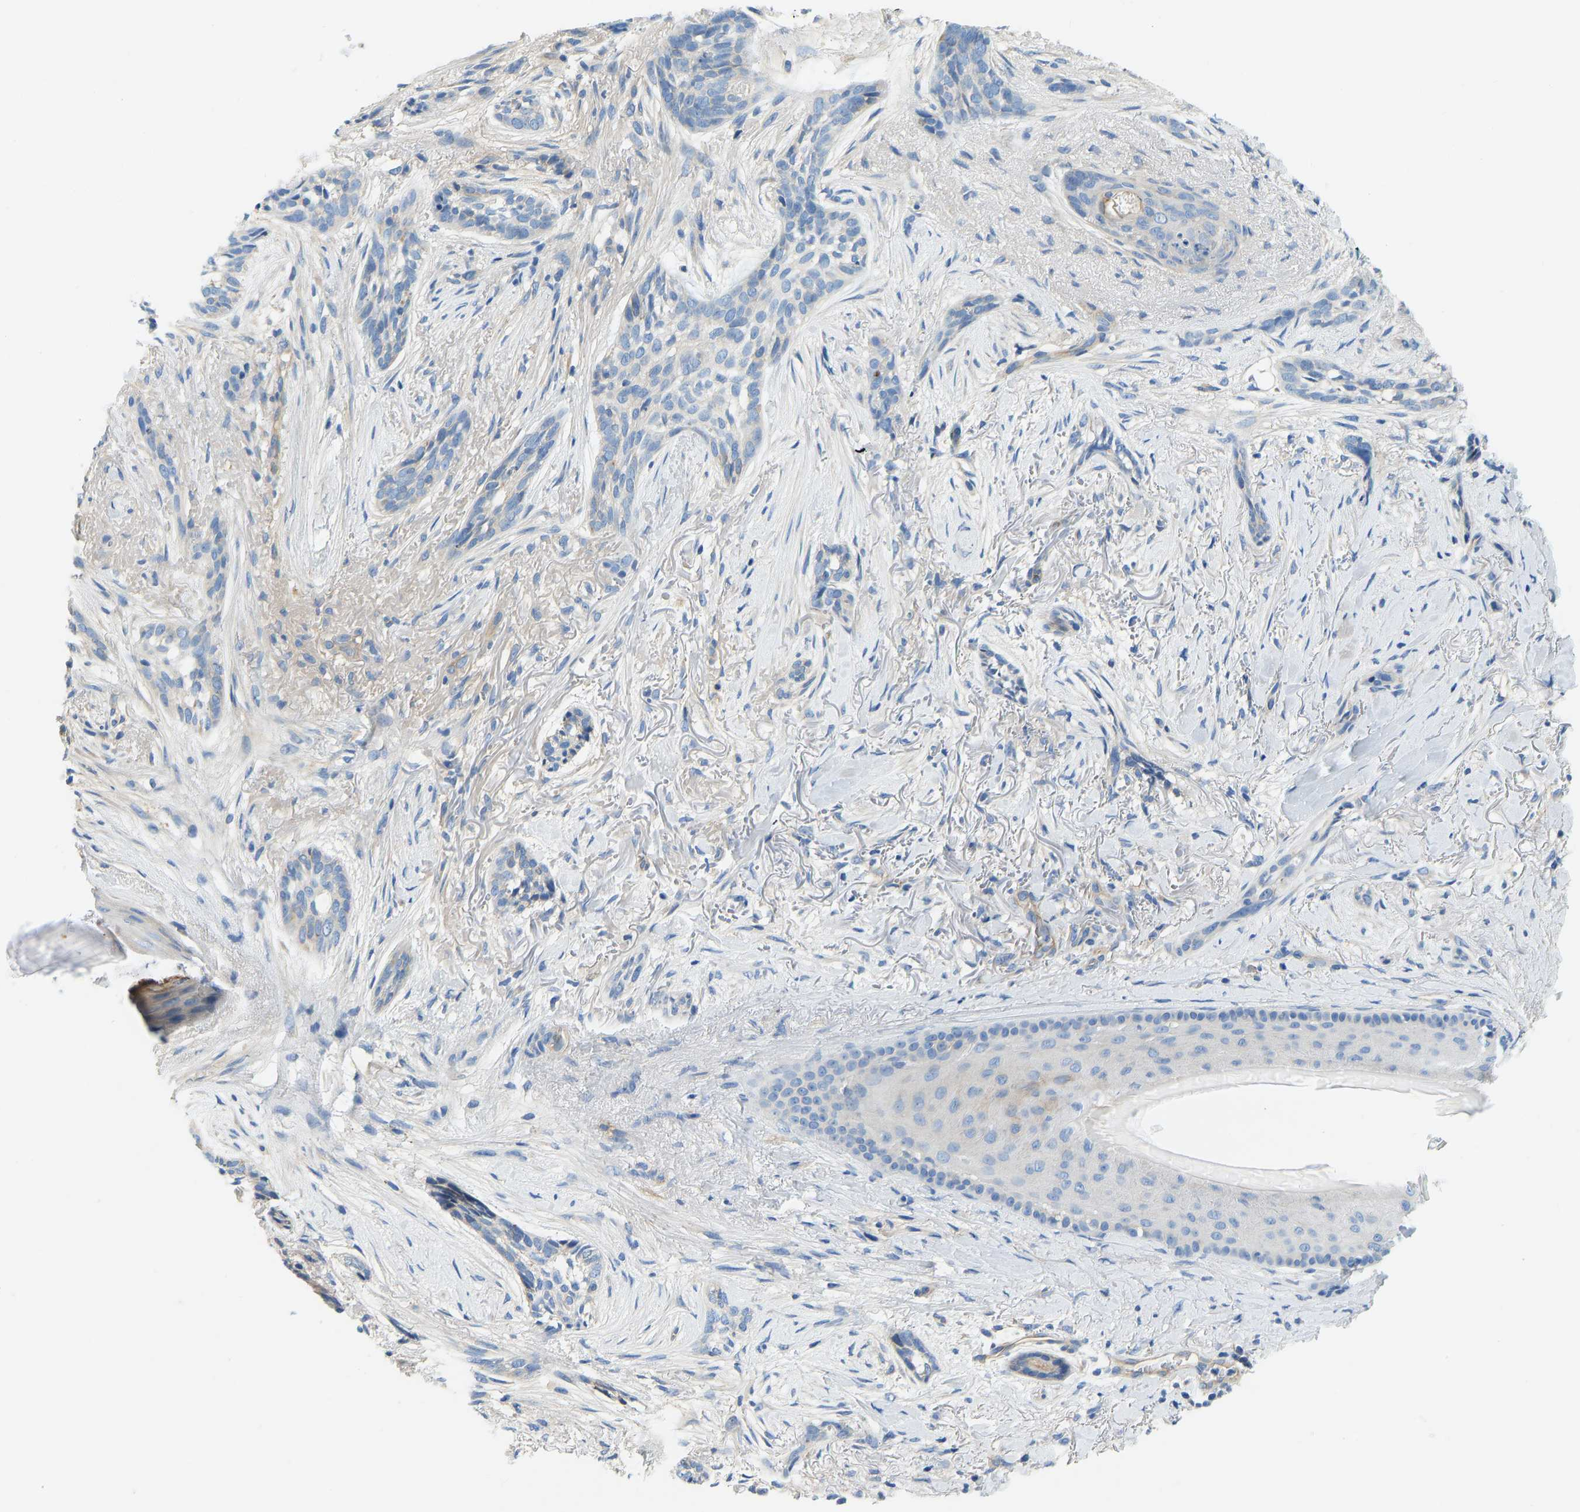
{"staining": {"intensity": "negative", "quantity": "none", "location": "none"}, "tissue": "skin cancer", "cell_type": "Tumor cells", "image_type": "cancer", "snomed": [{"axis": "morphology", "description": "Basal cell carcinoma"}, {"axis": "topography", "description": "Skin"}], "caption": "Immunohistochemical staining of skin cancer reveals no significant positivity in tumor cells.", "gene": "CHAD", "patient": {"sex": "female", "age": 88}}